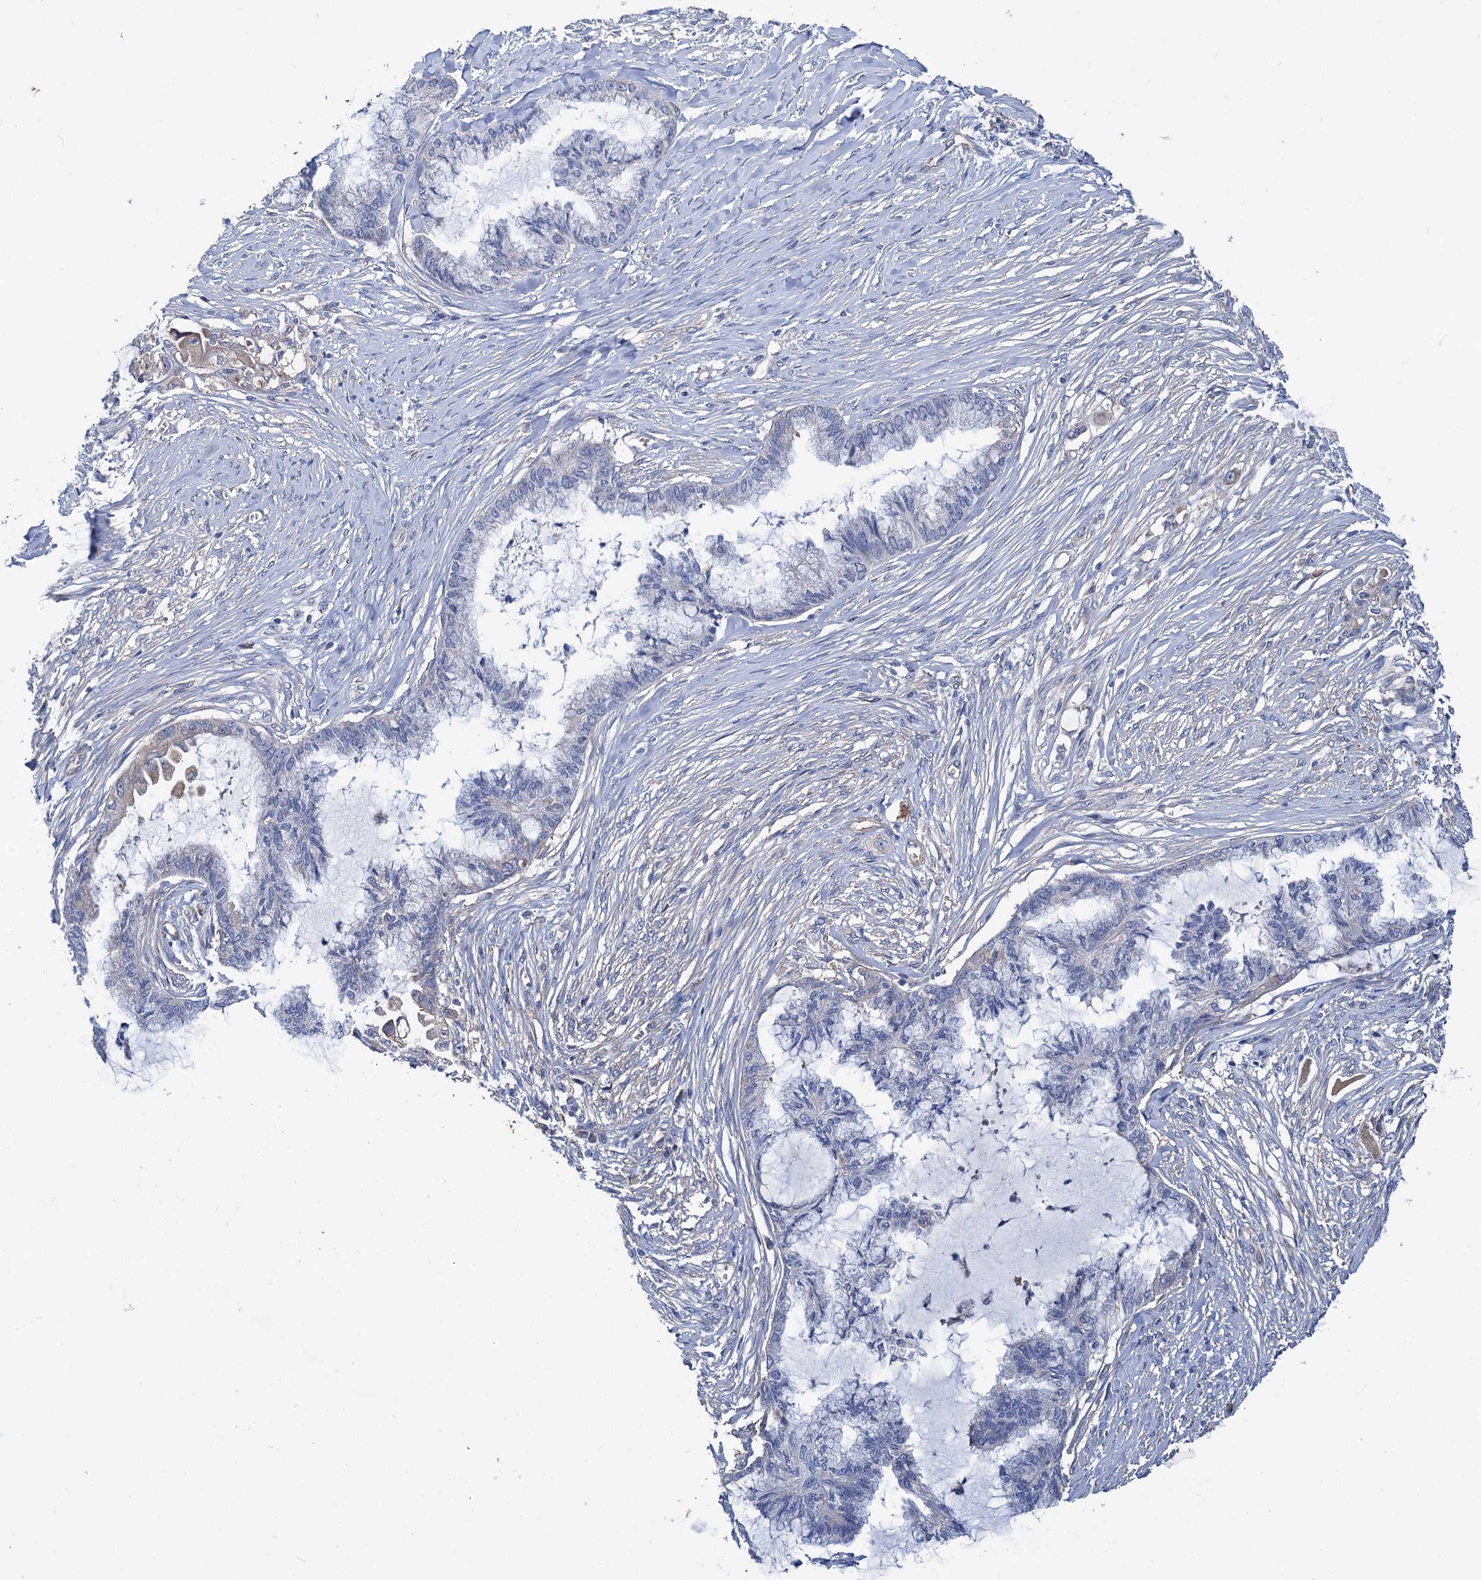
{"staining": {"intensity": "negative", "quantity": "none", "location": "none"}, "tissue": "endometrial cancer", "cell_type": "Tumor cells", "image_type": "cancer", "snomed": [{"axis": "morphology", "description": "Adenocarcinoma, NOS"}, {"axis": "topography", "description": "Endometrium"}], "caption": "There is no significant staining in tumor cells of endometrial adenocarcinoma.", "gene": "TRIM55", "patient": {"sex": "female", "age": 86}}